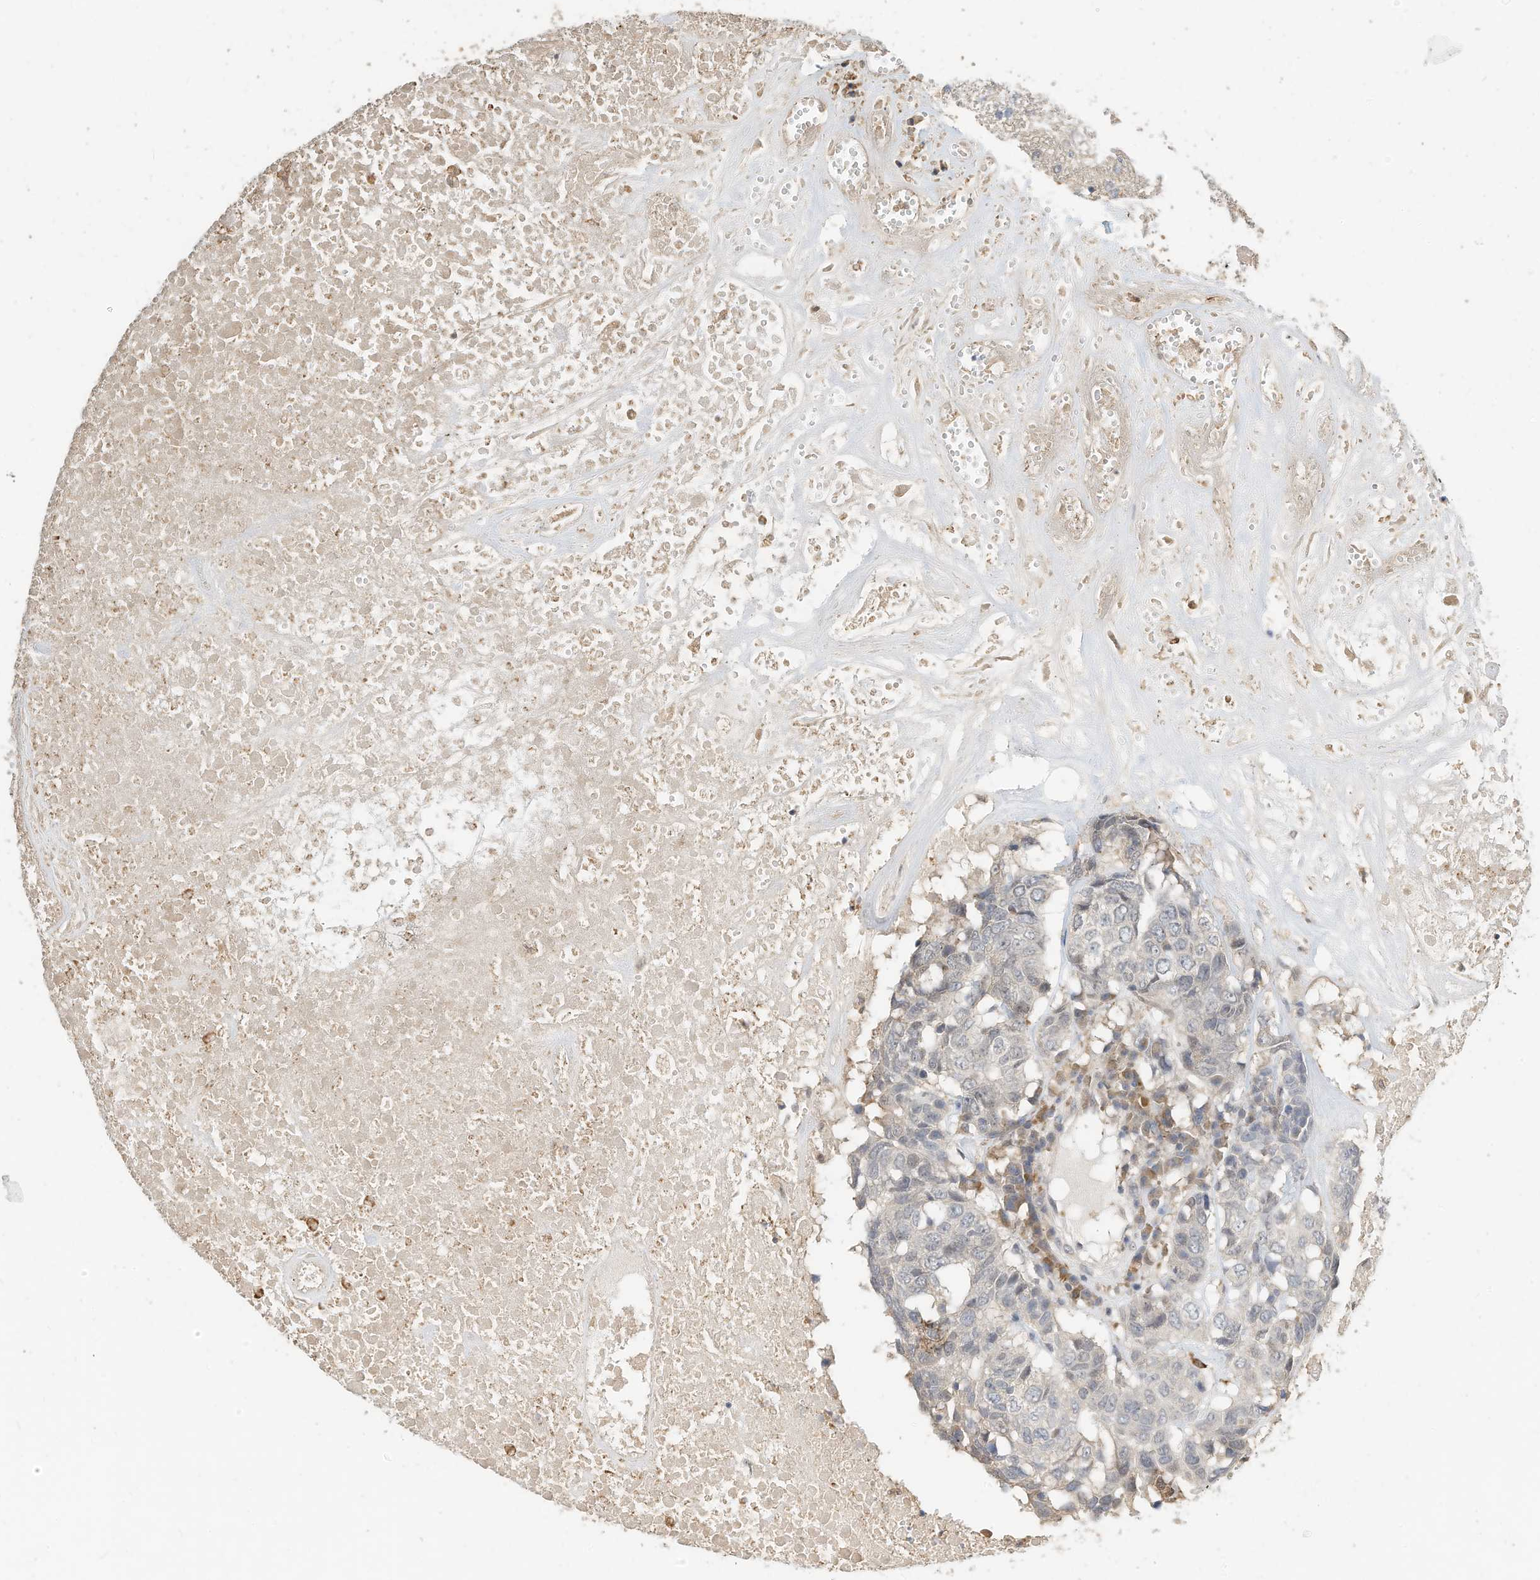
{"staining": {"intensity": "negative", "quantity": "none", "location": "none"}, "tissue": "head and neck cancer", "cell_type": "Tumor cells", "image_type": "cancer", "snomed": [{"axis": "morphology", "description": "Squamous cell carcinoma, NOS"}, {"axis": "topography", "description": "Head-Neck"}], "caption": "An immunohistochemistry (IHC) photomicrograph of head and neck cancer is shown. There is no staining in tumor cells of head and neck cancer.", "gene": "OFD1", "patient": {"sex": "male", "age": 66}}